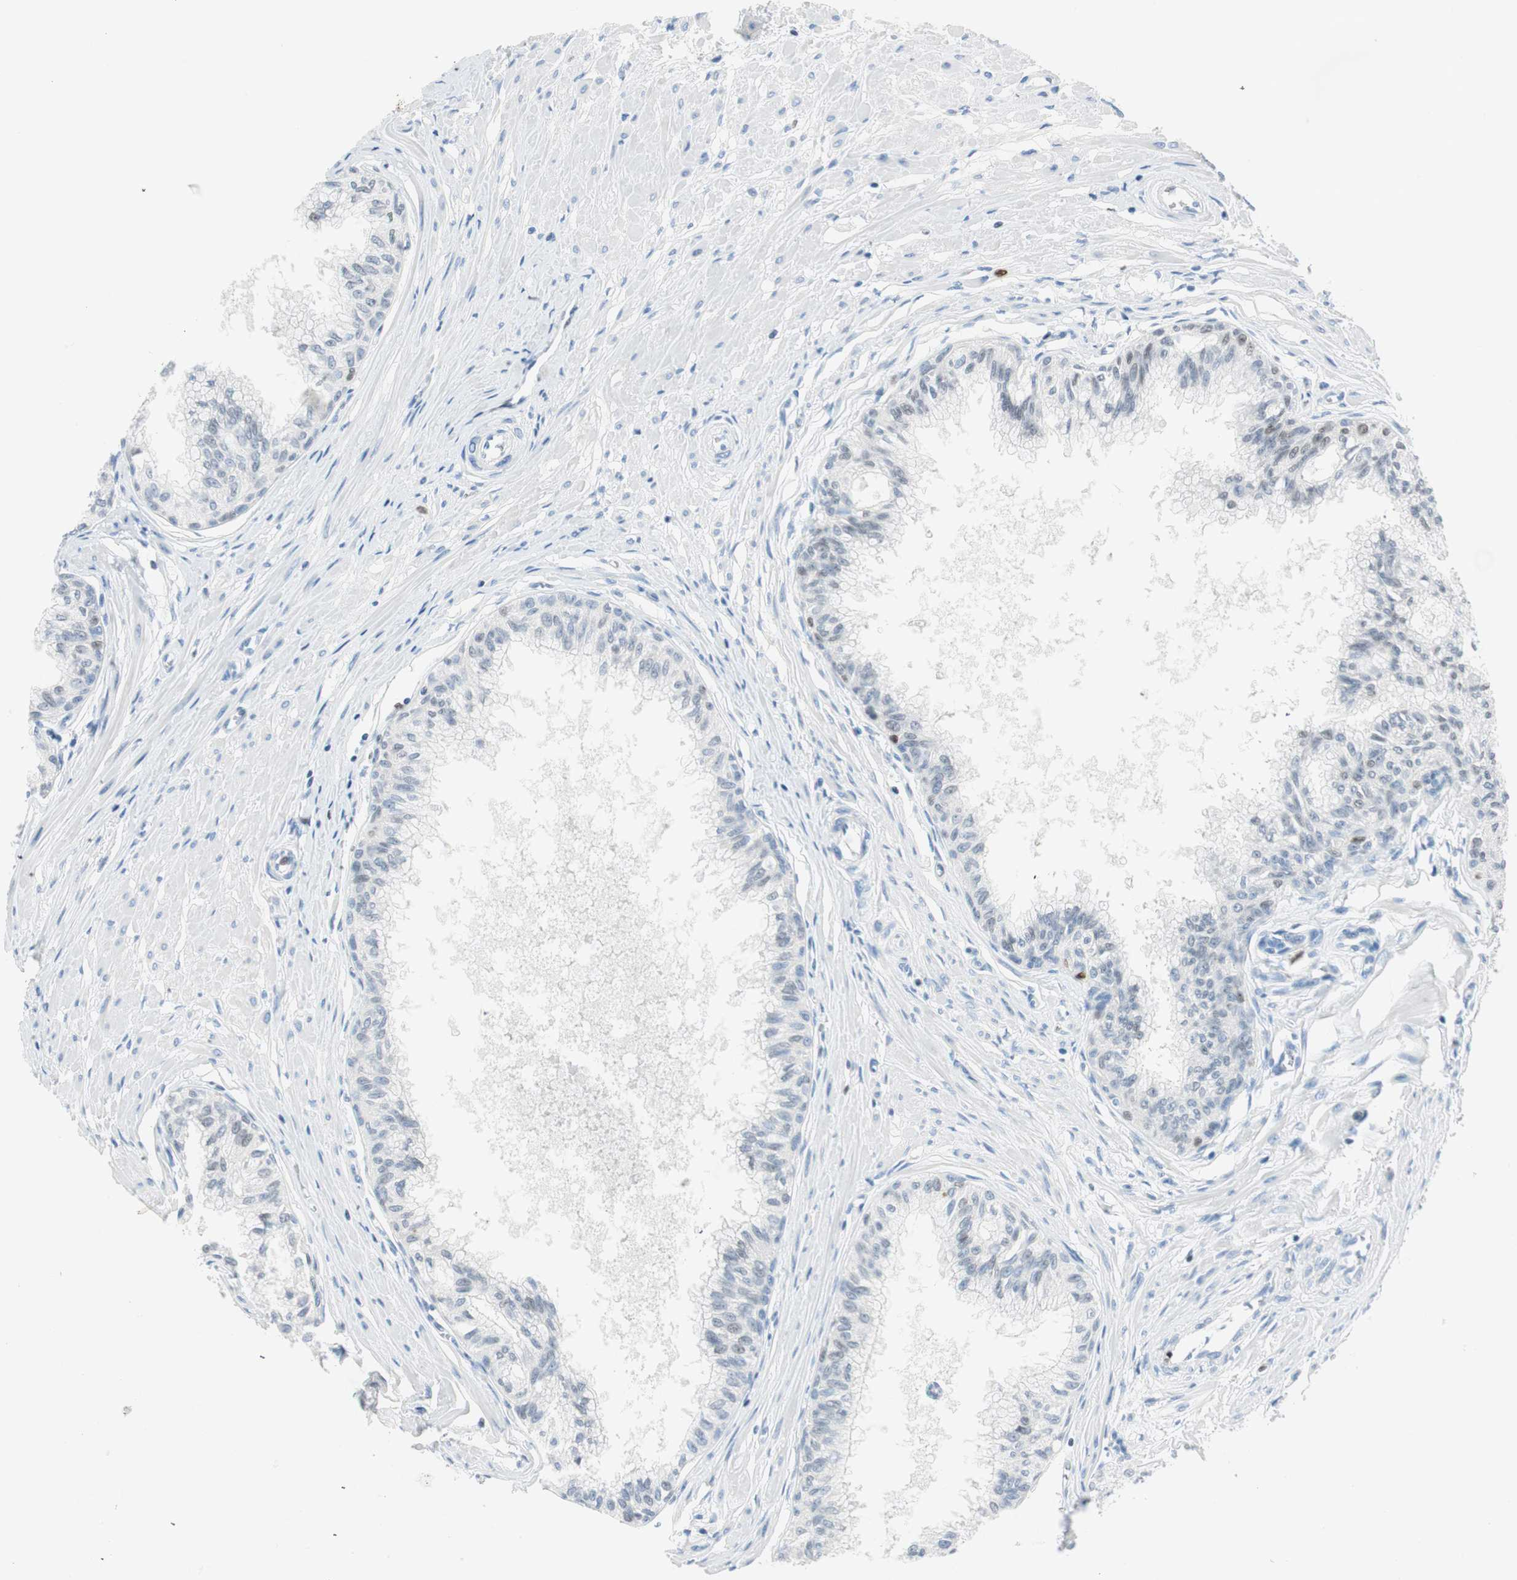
{"staining": {"intensity": "weak", "quantity": "<25%", "location": "nuclear"}, "tissue": "prostate", "cell_type": "Glandular cells", "image_type": "normal", "snomed": [{"axis": "morphology", "description": "Normal tissue, NOS"}, {"axis": "topography", "description": "Prostate"}, {"axis": "topography", "description": "Seminal veicle"}], "caption": "Immunohistochemical staining of normal human prostate exhibits no significant expression in glandular cells.", "gene": "EZH2", "patient": {"sex": "male", "age": 60}}